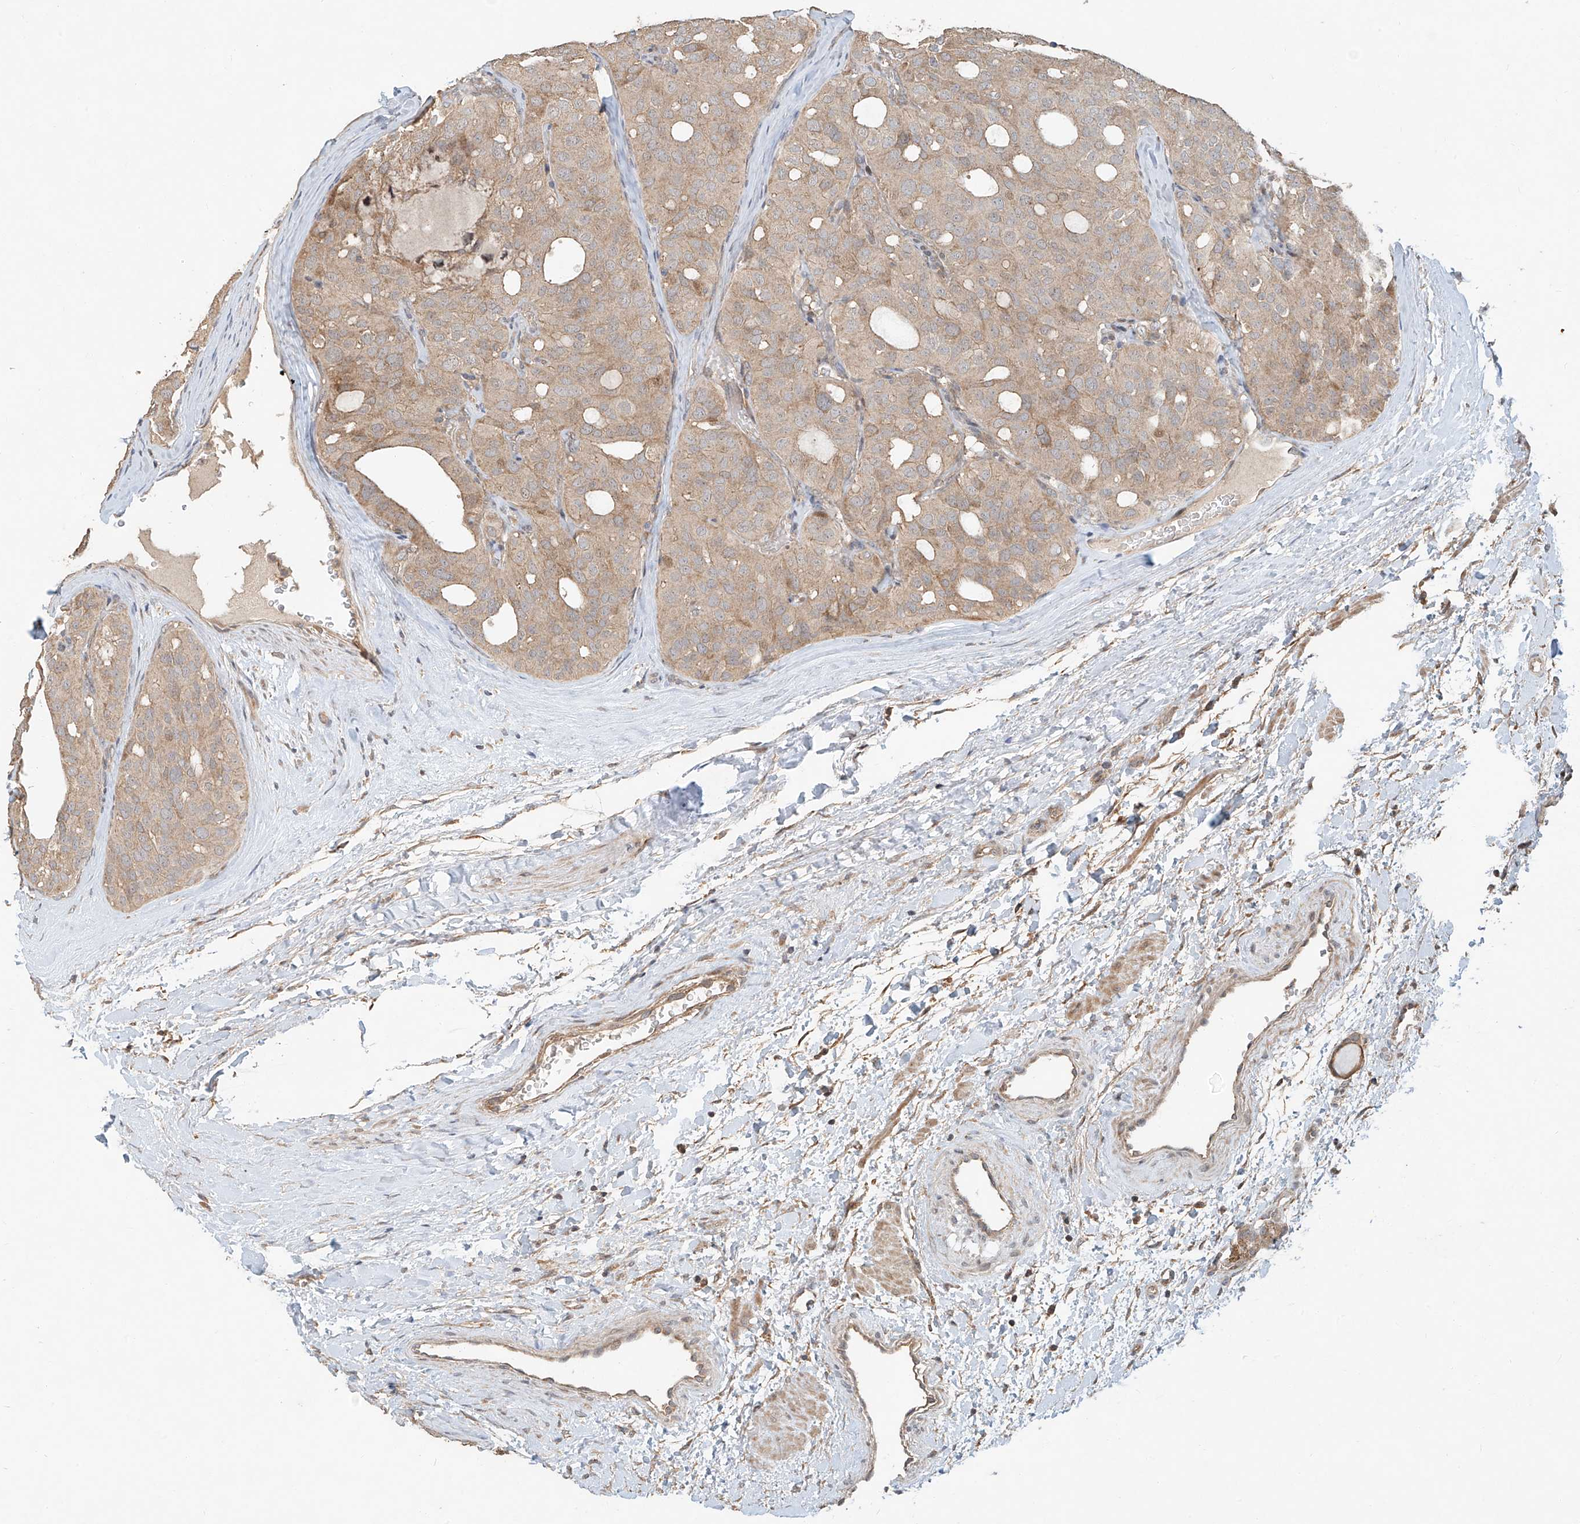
{"staining": {"intensity": "weak", "quantity": ">75%", "location": "cytoplasmic/membranous"}, "tissue": "thyroid cancer", "cell_type": "Tumor cells", "image_type": "cancer", "snomed": [{"axis": "morphology", "description": "Follicular adenoma carcinoma, NOS"}, {"axis": "topography", "description": "Thyroid gland"}], "caption": "Protein analysis of thyroid cancer tissue demonstrates weak cytoplasmic/membranous expression in approximately >75% of tumor cells.", "gene": "TMEM61", "patient": {"sex": "male", "age": 75}}